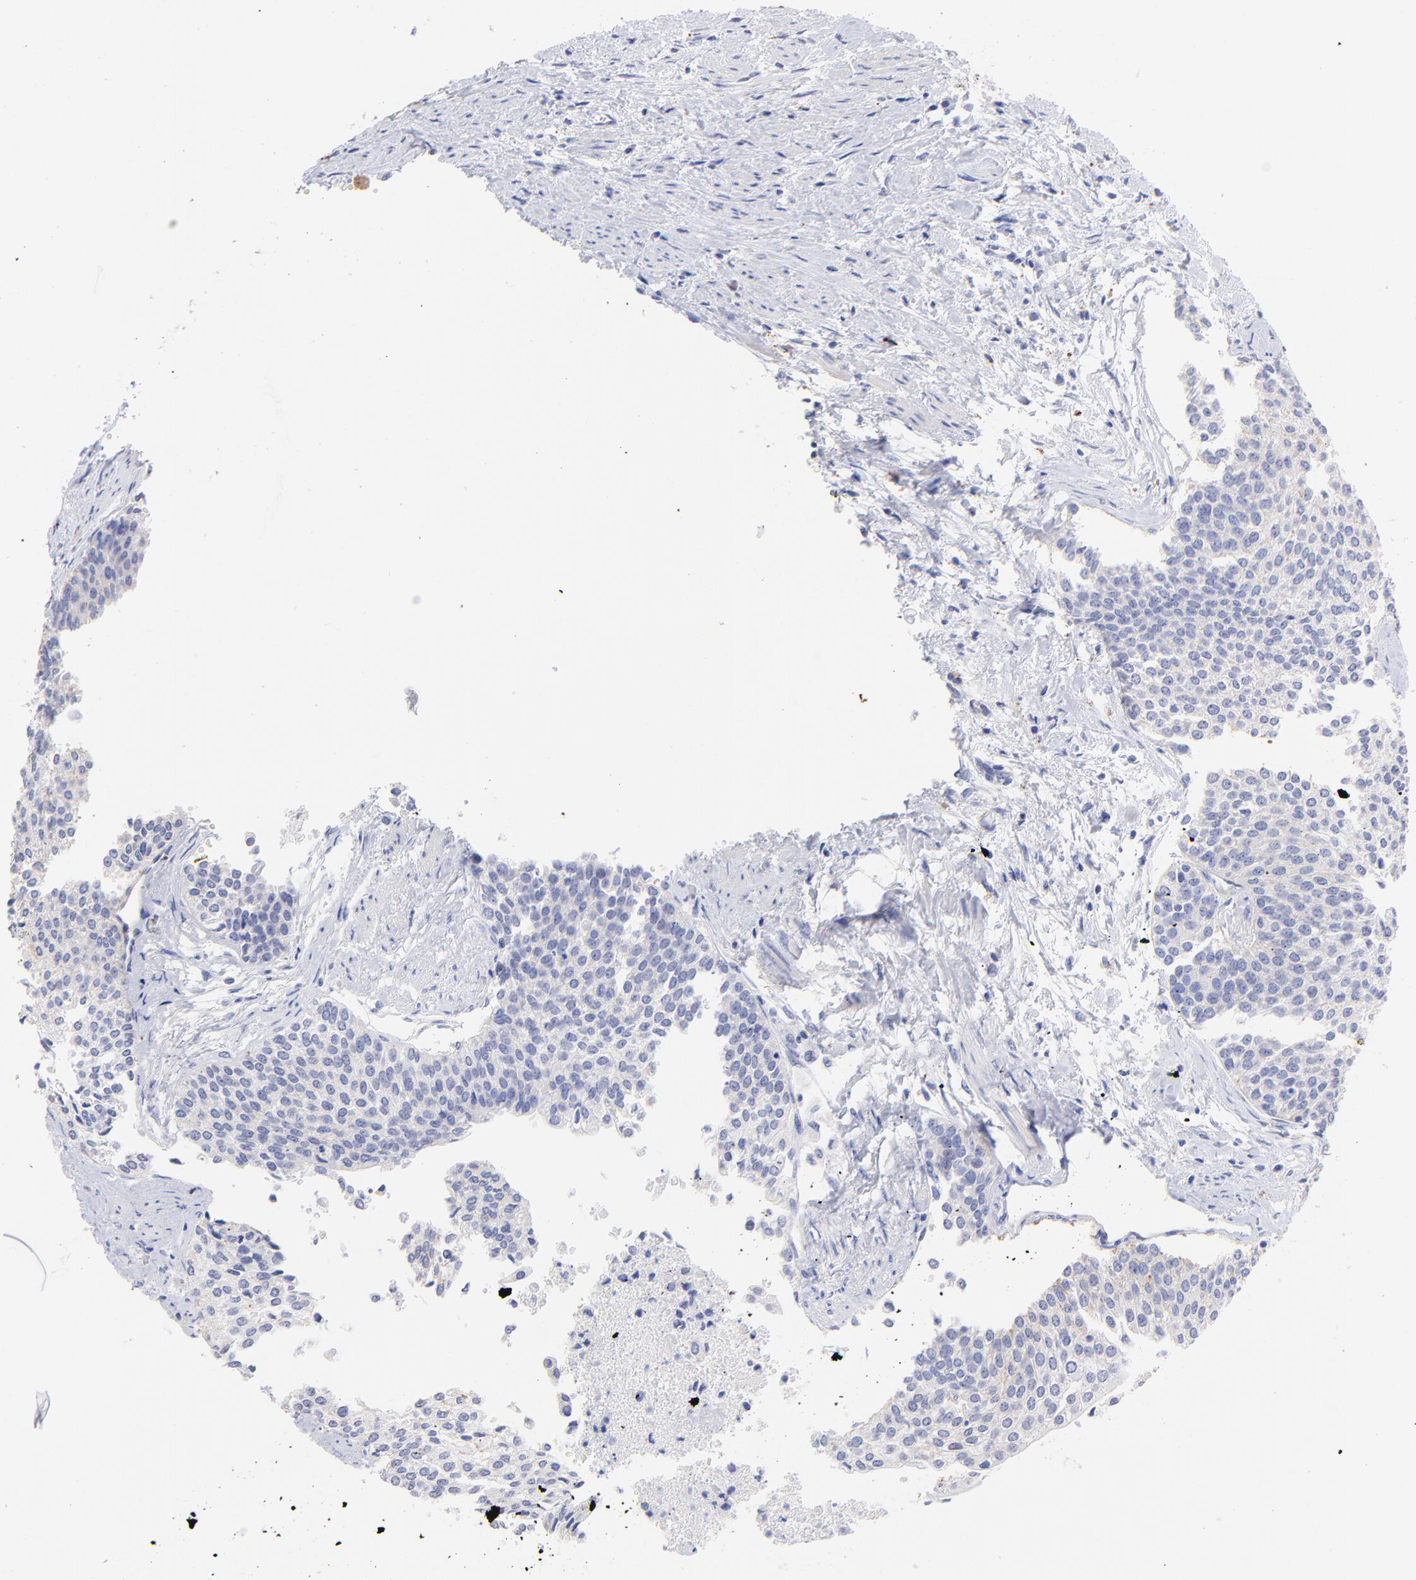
{"staining": {"intensity": "negative", "quantity": "none", "location": "none"}, "tissue": "urothelial cancer", "cell_type": "Tumor cells", "image_type": "cancer", "snomed": [{"axis": "morphology", "description": "Urothelial carcinoma, Low grade"}, {"axis": "topography", "description": "Urinary bladder"}], "caption": "IHC micrograph of human urothelial carcinoma (low-grade) stained for a protein (brown), which exhibits no expression in tumor cells.", "gene": "CFAP57", "patient": {"sex": "female", "age": 73}}